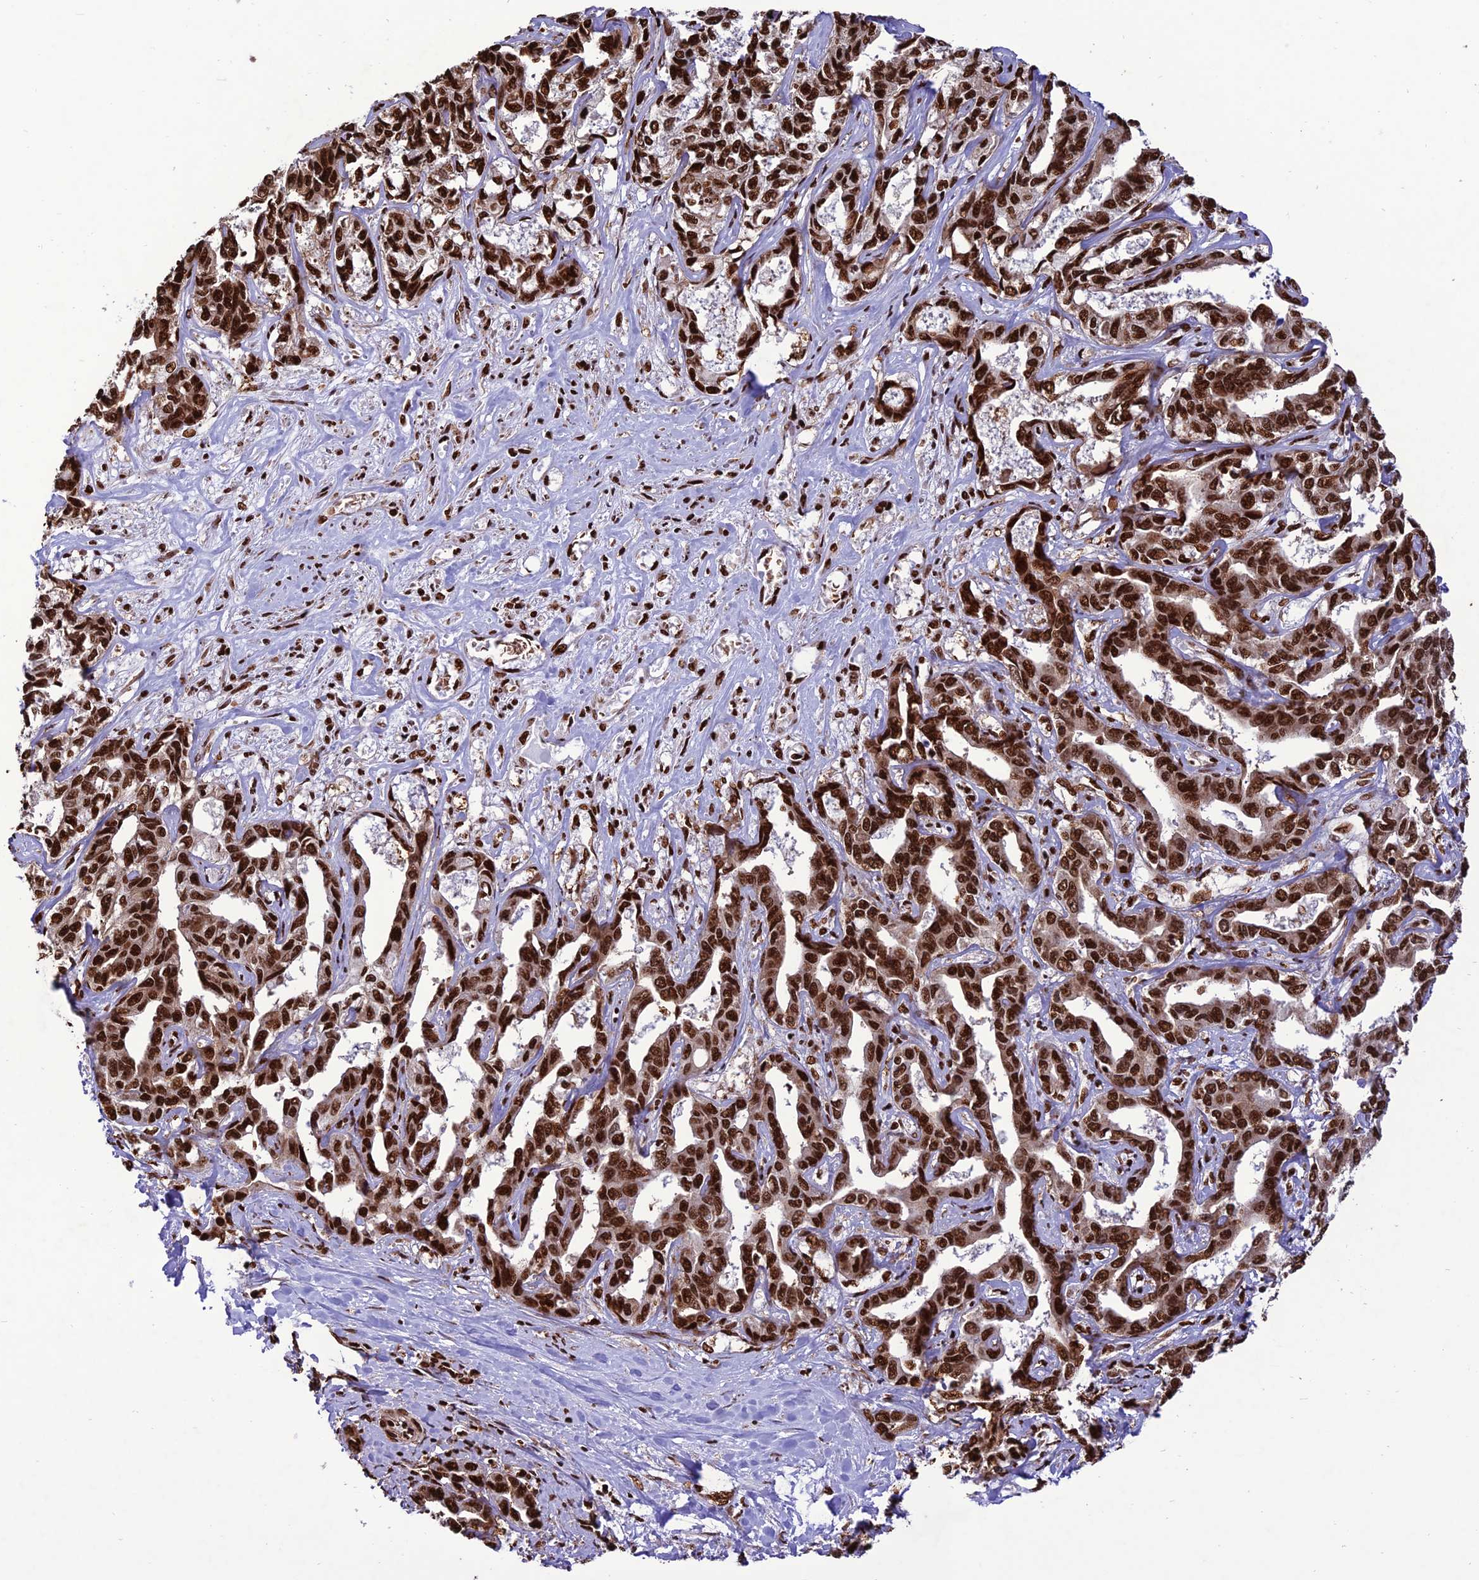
{"staining": {"intensity": "strong", "quantity": ">75%", "location": "nuclear"}, "tissue": "liver cancer", "cell_type": "Tumor cells", "image_type": "cancer", "snomed": [{"axis": "morphology", "description": "Cholangiocarcinoma"}, {"axis": "topography", "description": "Liver"}], "caption": "This is a photomicrograph of immunohistochemistry (IHC) staining of cholangiocarcinoma (liver), which shows strong staining in the nuclear of tumor cells.", "gene": "INO80E", "patient": {"sex": "male", "age": 59}}